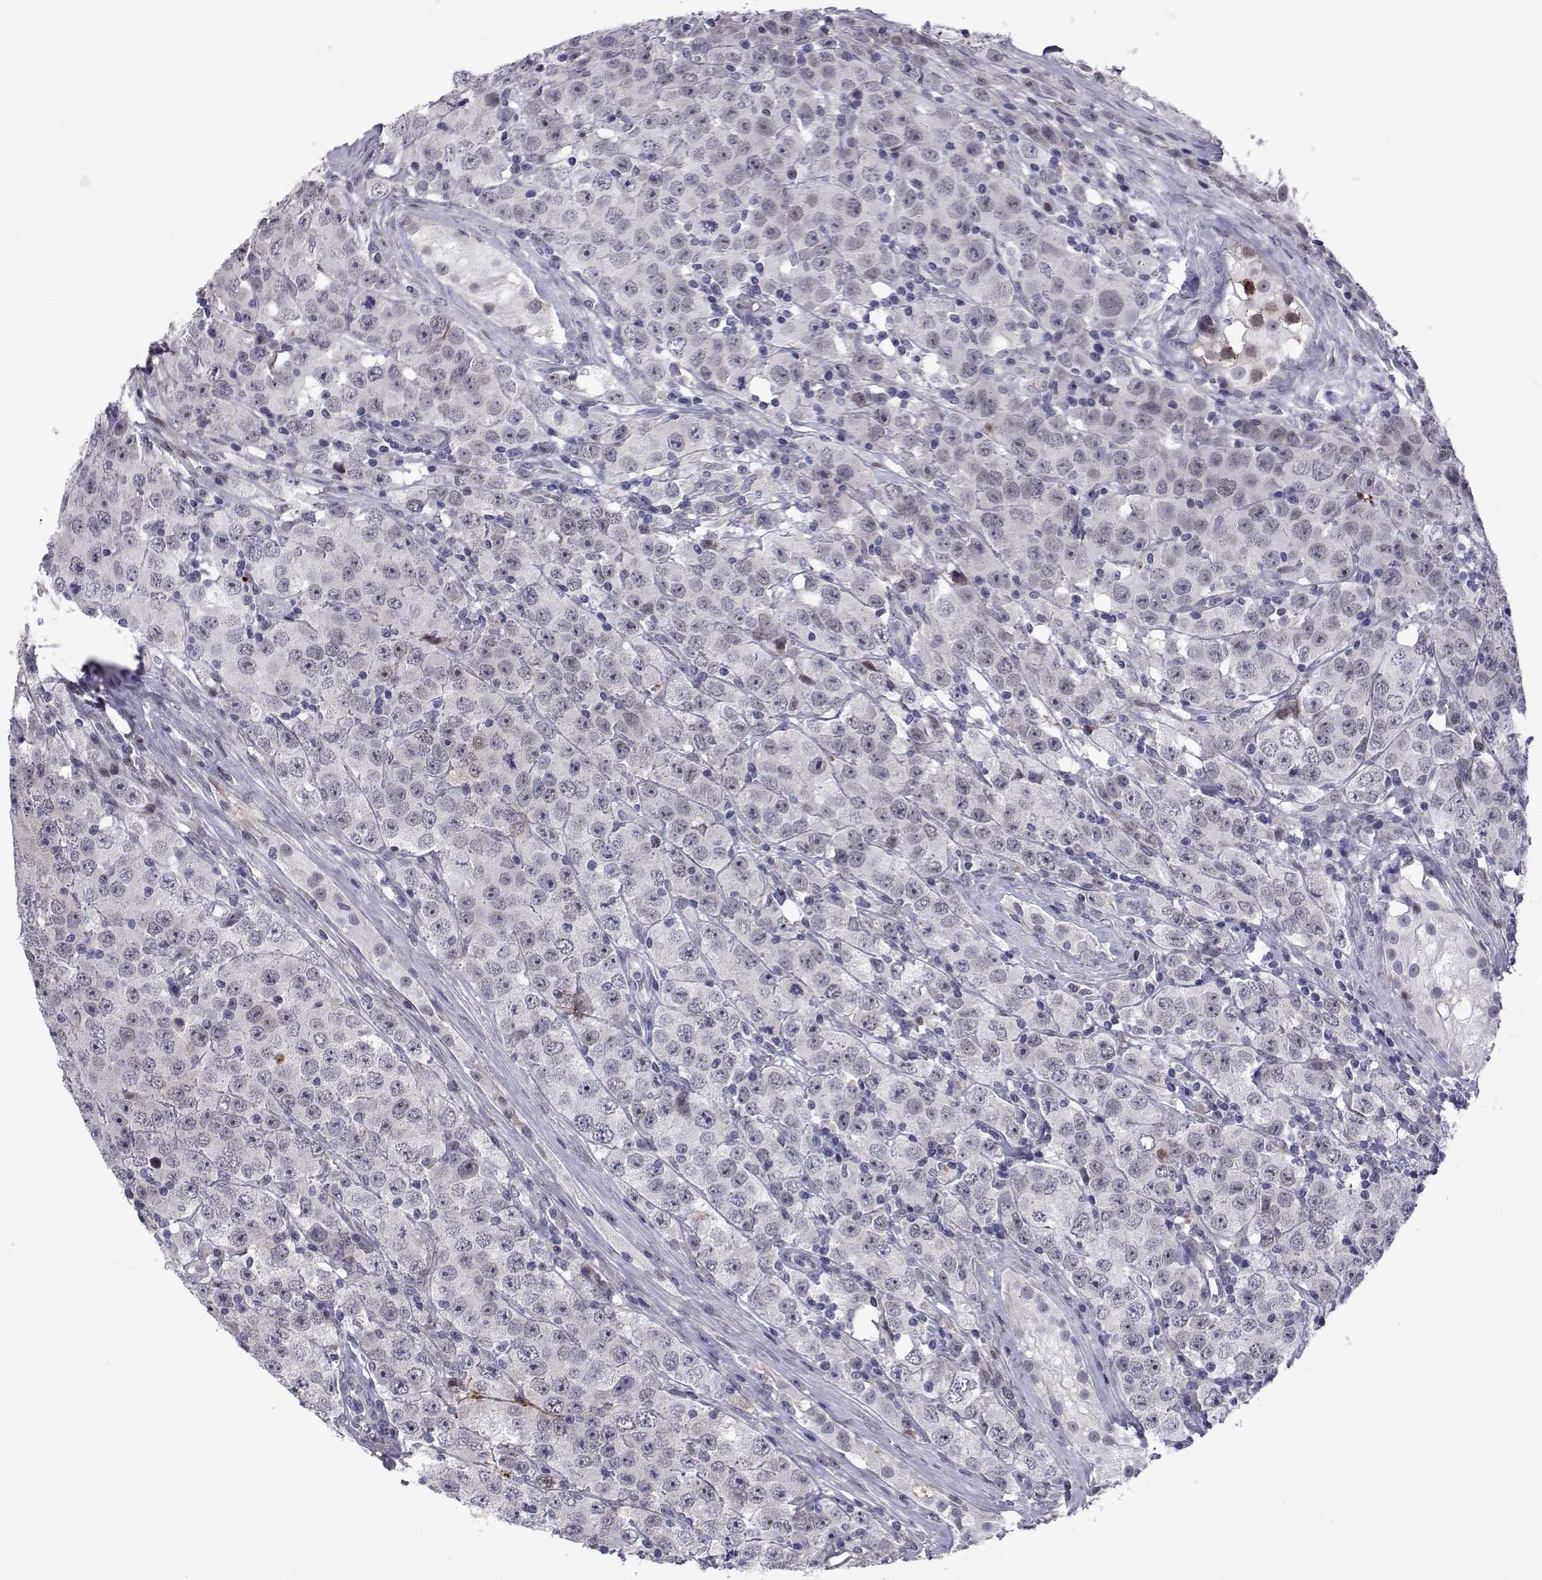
{"staining": {"intensity": "negative", "quantity": "none", "location": "none"}, "tissue": "testis cancer", "cell_type": "Tumor cells", "image_type": "cancer", "snomed": [{"axis": "morphology", "description": "Seminoma, NOS"}, {"axis": "topography", "description": "Testis"}], "caption": "Immunohistochemistry photomicrograph of human testis cancer stained for a protein (brown), which exhibits no positivity in tumor cells. The staining is performed using DAB brown chromogen with nuclei counter-stained in using hematoxylin.", "gene": "EFCAB3", "patient": {"sex": "male", "age": 52}}